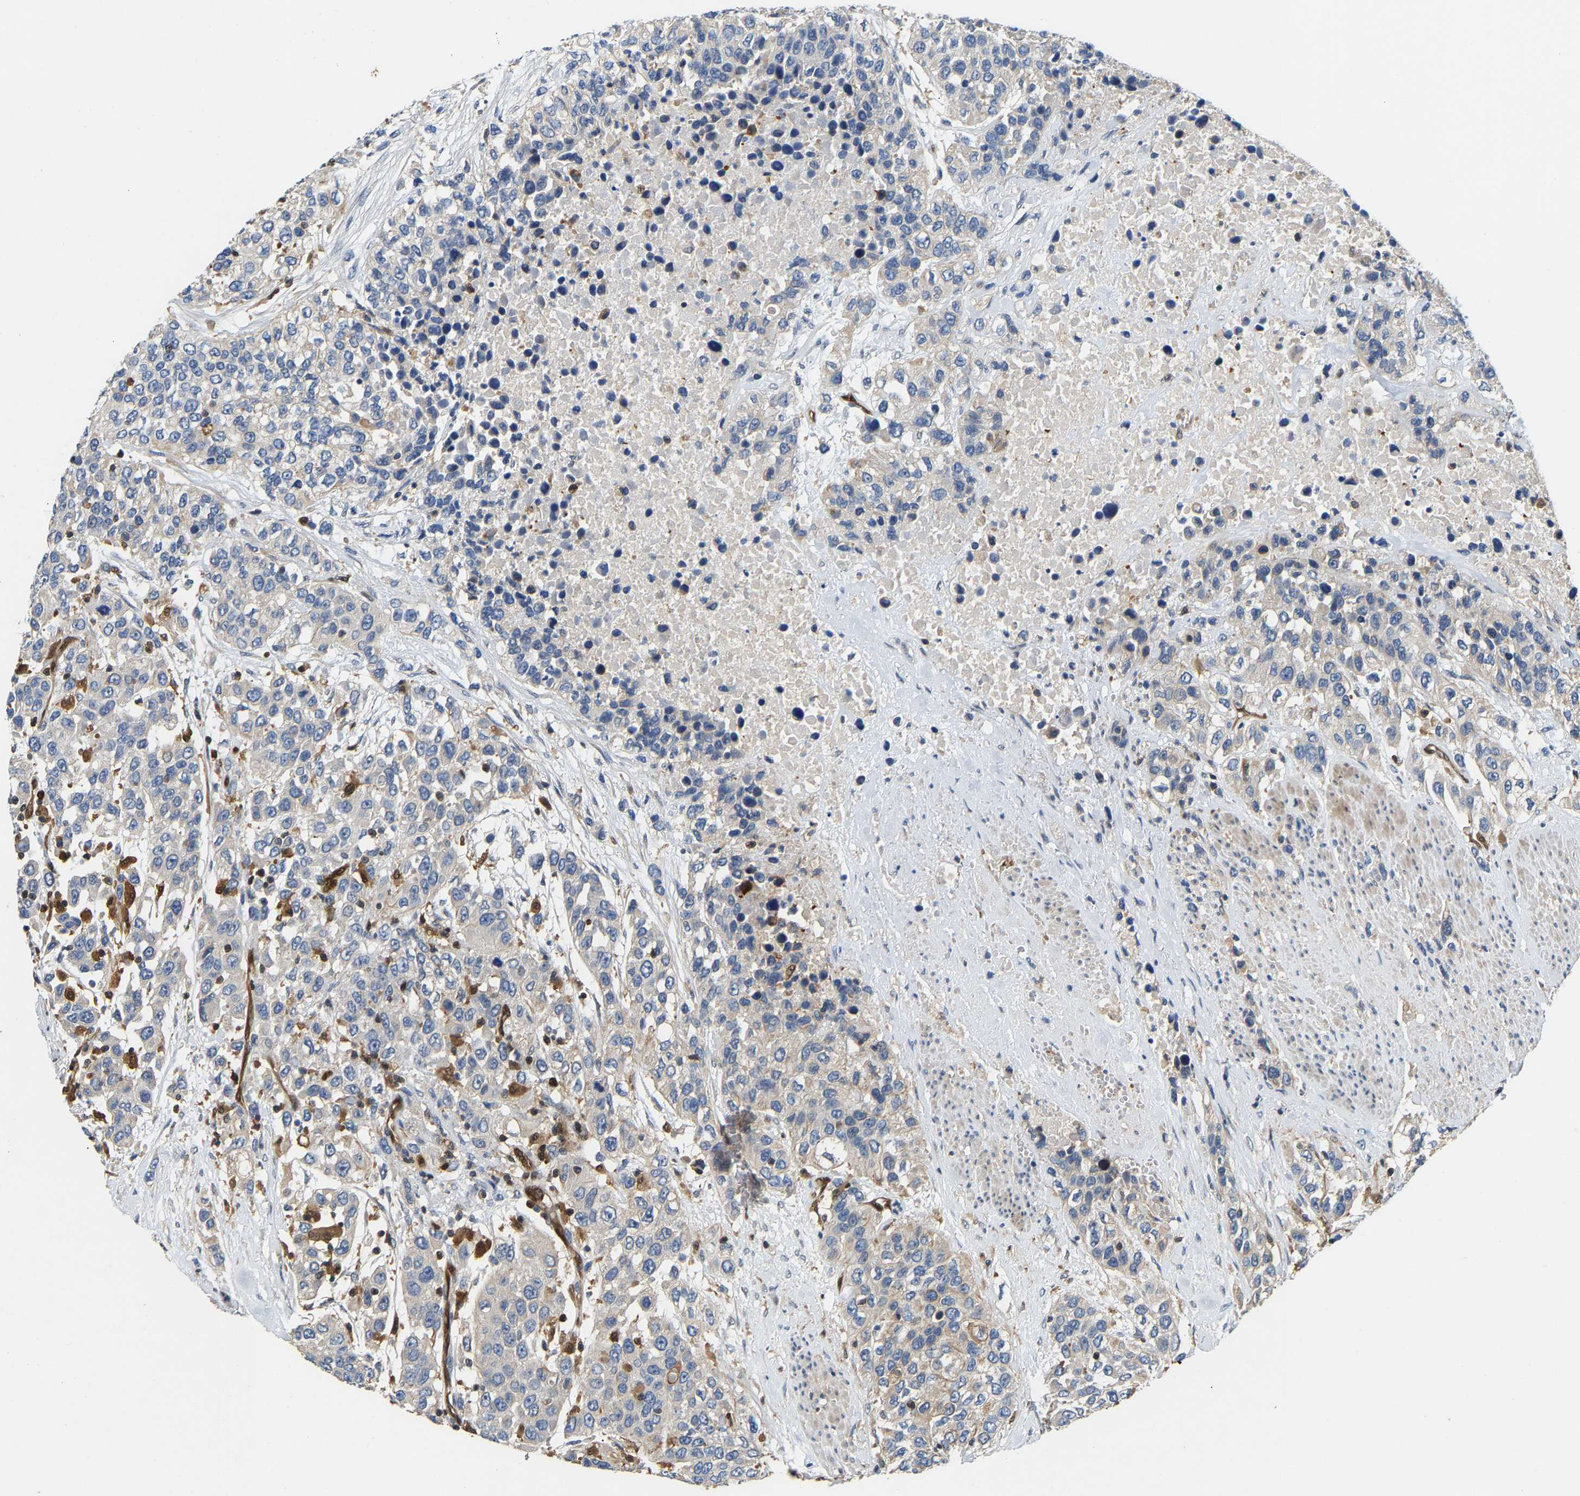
{"staining": {"intensity": "weak", "quantity": "<25%", "location": "cytoplasmic/membranous"}, "tissue": "urothelial cancer", "cell_type": "Tumor cells", "image_type": "cancer", "snomed": [{"axis": "morphology", "description": "Urothelial carcinoma, High grade"}, {"axis": "topography", "description": "Urinary bladder"}], "caption": "This photomicrograph is of urothelial cancer stained with immunohistochemistry to label a protein in brown with the nuclei are counter-stained blue. There is no staining in tumor cells. (Brightfield microscopy of DAB immunohistochemistry at high magnification).", "gene": "GIMAP7", "patient": {"sex": "female", "age": 80}}